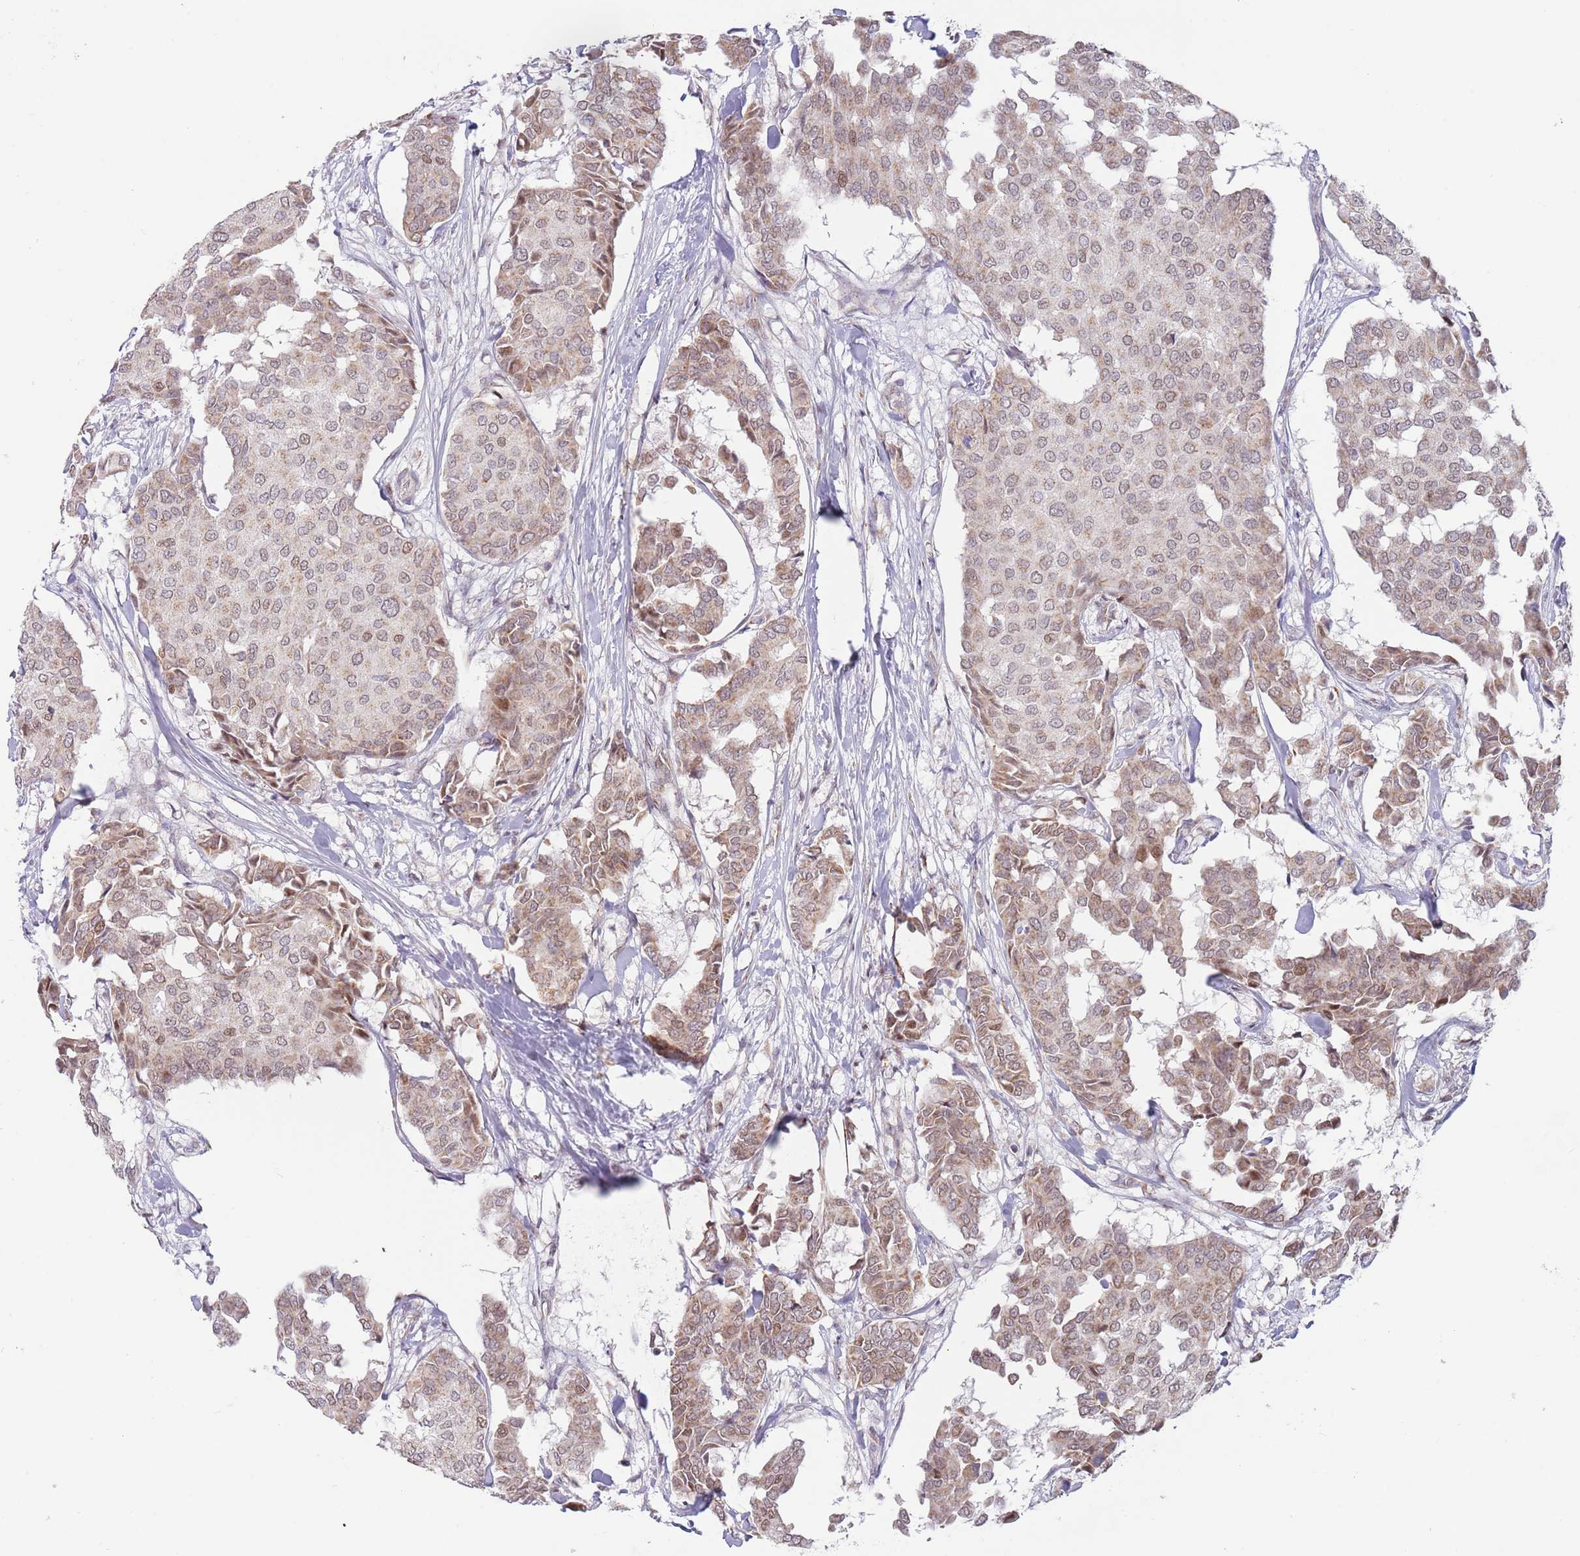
{"staining": {"intensity": "moderate", "quantity": ">75%", "location": "cytoplasmic/membranous"}, "tissue": "breast cancer", "cell_type": "Tumor cells", "image_type": "cancer", "snomed": [{"axis": "morphology", "description": "Duct carcinoma"}, {"axis": "topography", "description": "Breast"}], "caption": "Moderate cytoplasmic/membranous protein expression is appreciated in about >75% of tumor cells in infiltrating ductal carcinoma (breast).", "gene": "TIMM13", "patient": {"sex": "female", "age": 75}}